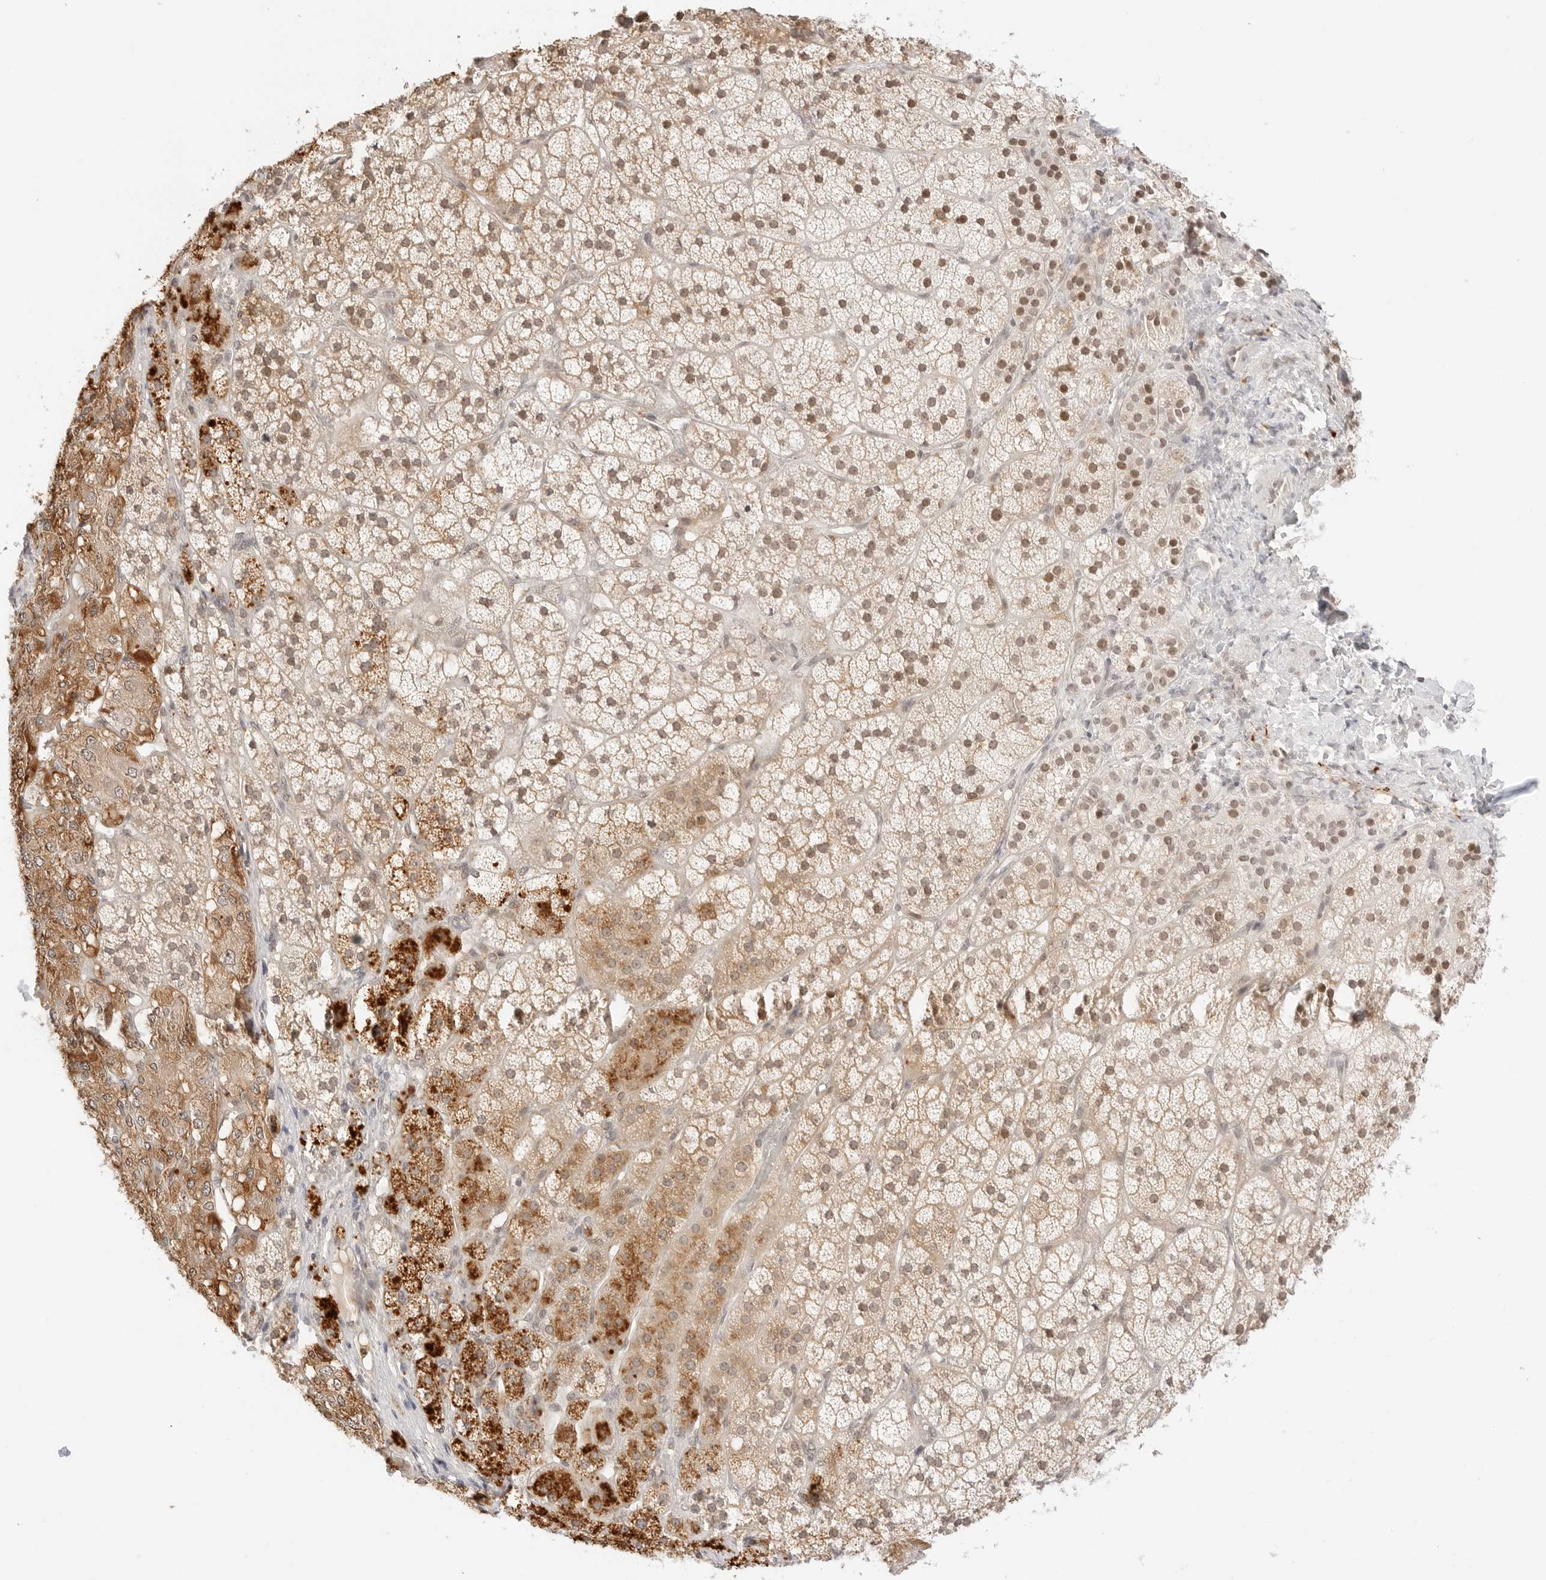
{"staining": {"intensity": "strong", "quantity": "<25%", "location": "cytoplasmic/membranous,nuclear"}, "tissue": "adrenal gland", "cell_type": "Glandular cells", "image_type": "normal", "snomed": [{"axis": "morphology", "description": "Normal tissue, NOS"}, {"axis": "topography", "description": "Adrenal gland"}], "caption": "Protein analysis of benign adrenal gland reveals strong cytoplasmic/membranous,nuclear staining in approximately <25% of glandular cells. (DAB = brown stain, brightfield microscopy at high magnification).", "gene": "RPS6KL1", "patient": {"sex": "female", "age": 44}}